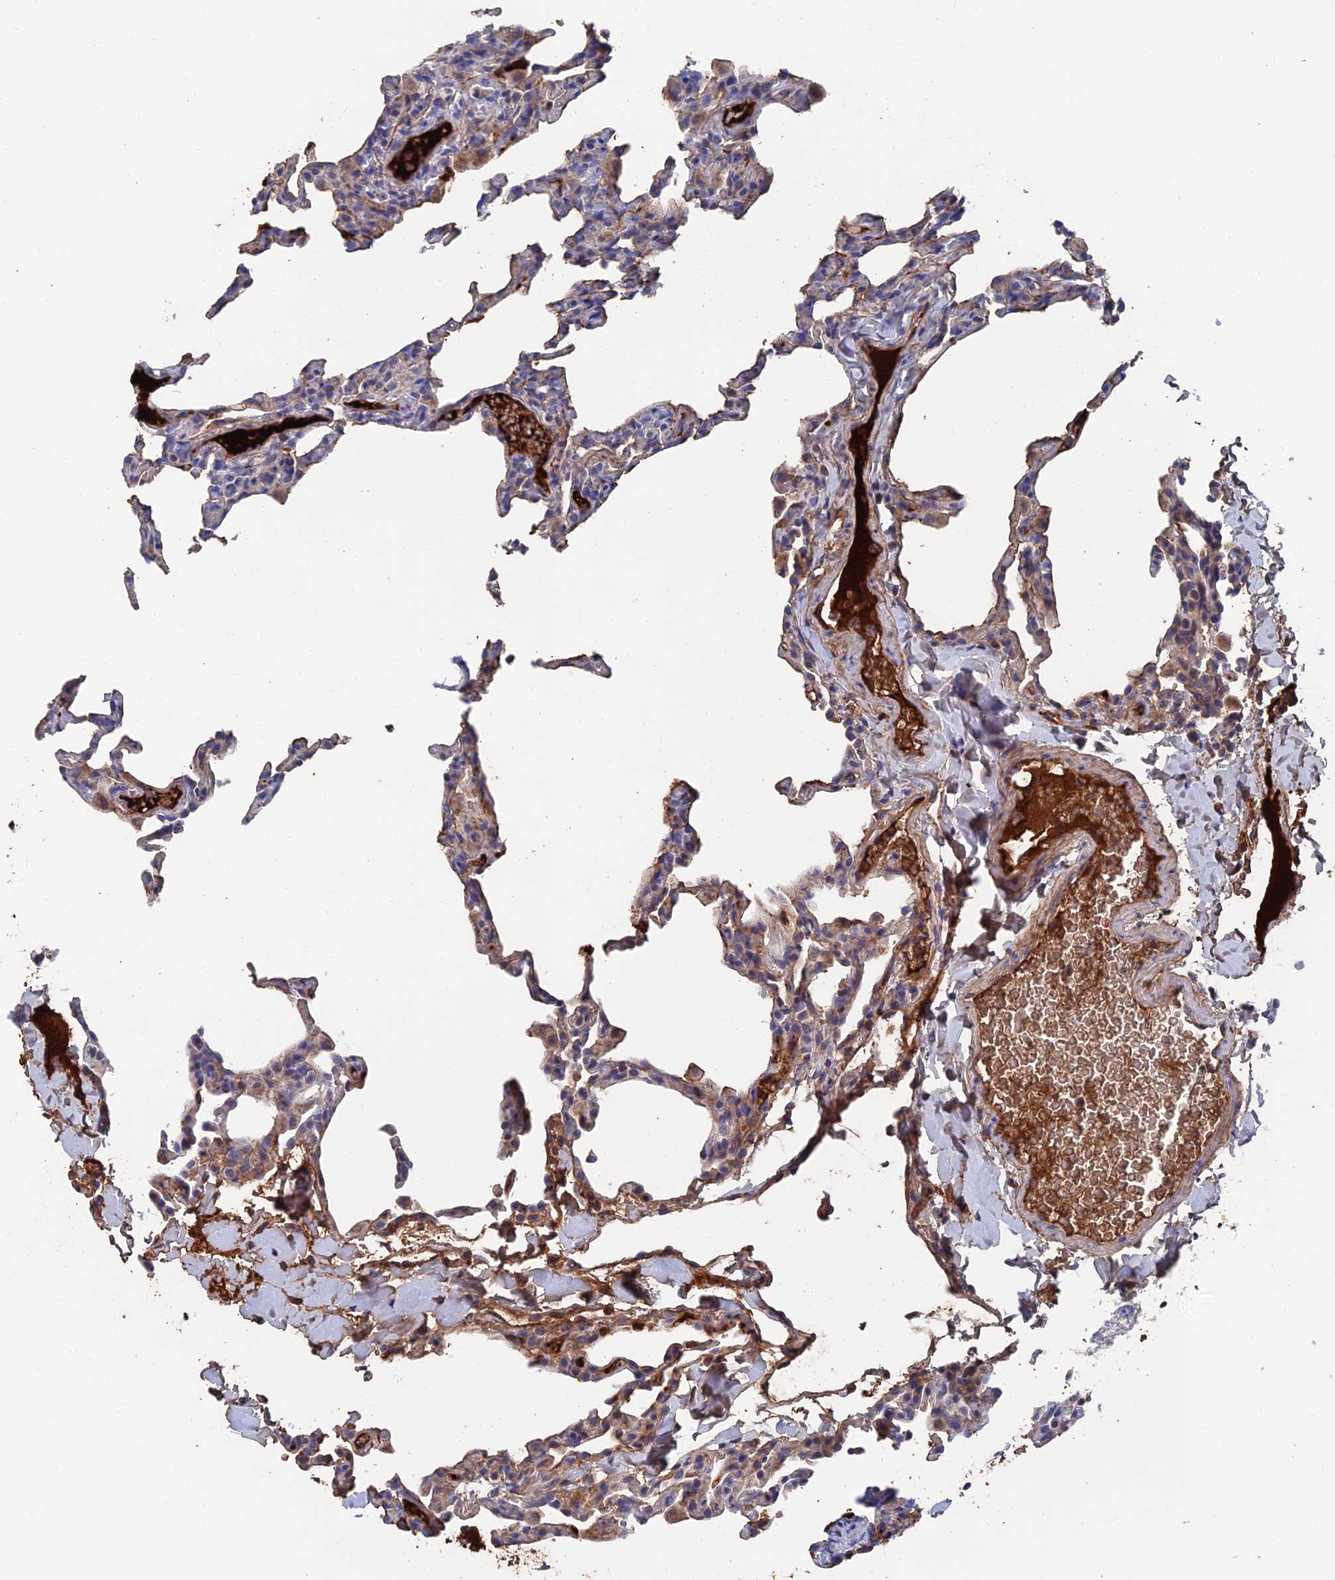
{"staining": {"intensity": "moderate", "quantity": "25%-75%", "location": "cytoplasmic/membranous"}, "tissue": "lung", "cell_type": "Alveolar cells", "image_type": "normal", "snomed": [{"axis": "morphology", "description": "Normal tissue, NOS"}, {"axis": "topography", "description": "Lung"}], "caption": "Immunohistochemical staining of unremarkable lung shows medium levels of moderate cytoplasmic/membranous expression in approximately 25%-75% of alveolar cells.", "gene": "HPF1", "patient": {"sex": "male", "age": 20}}